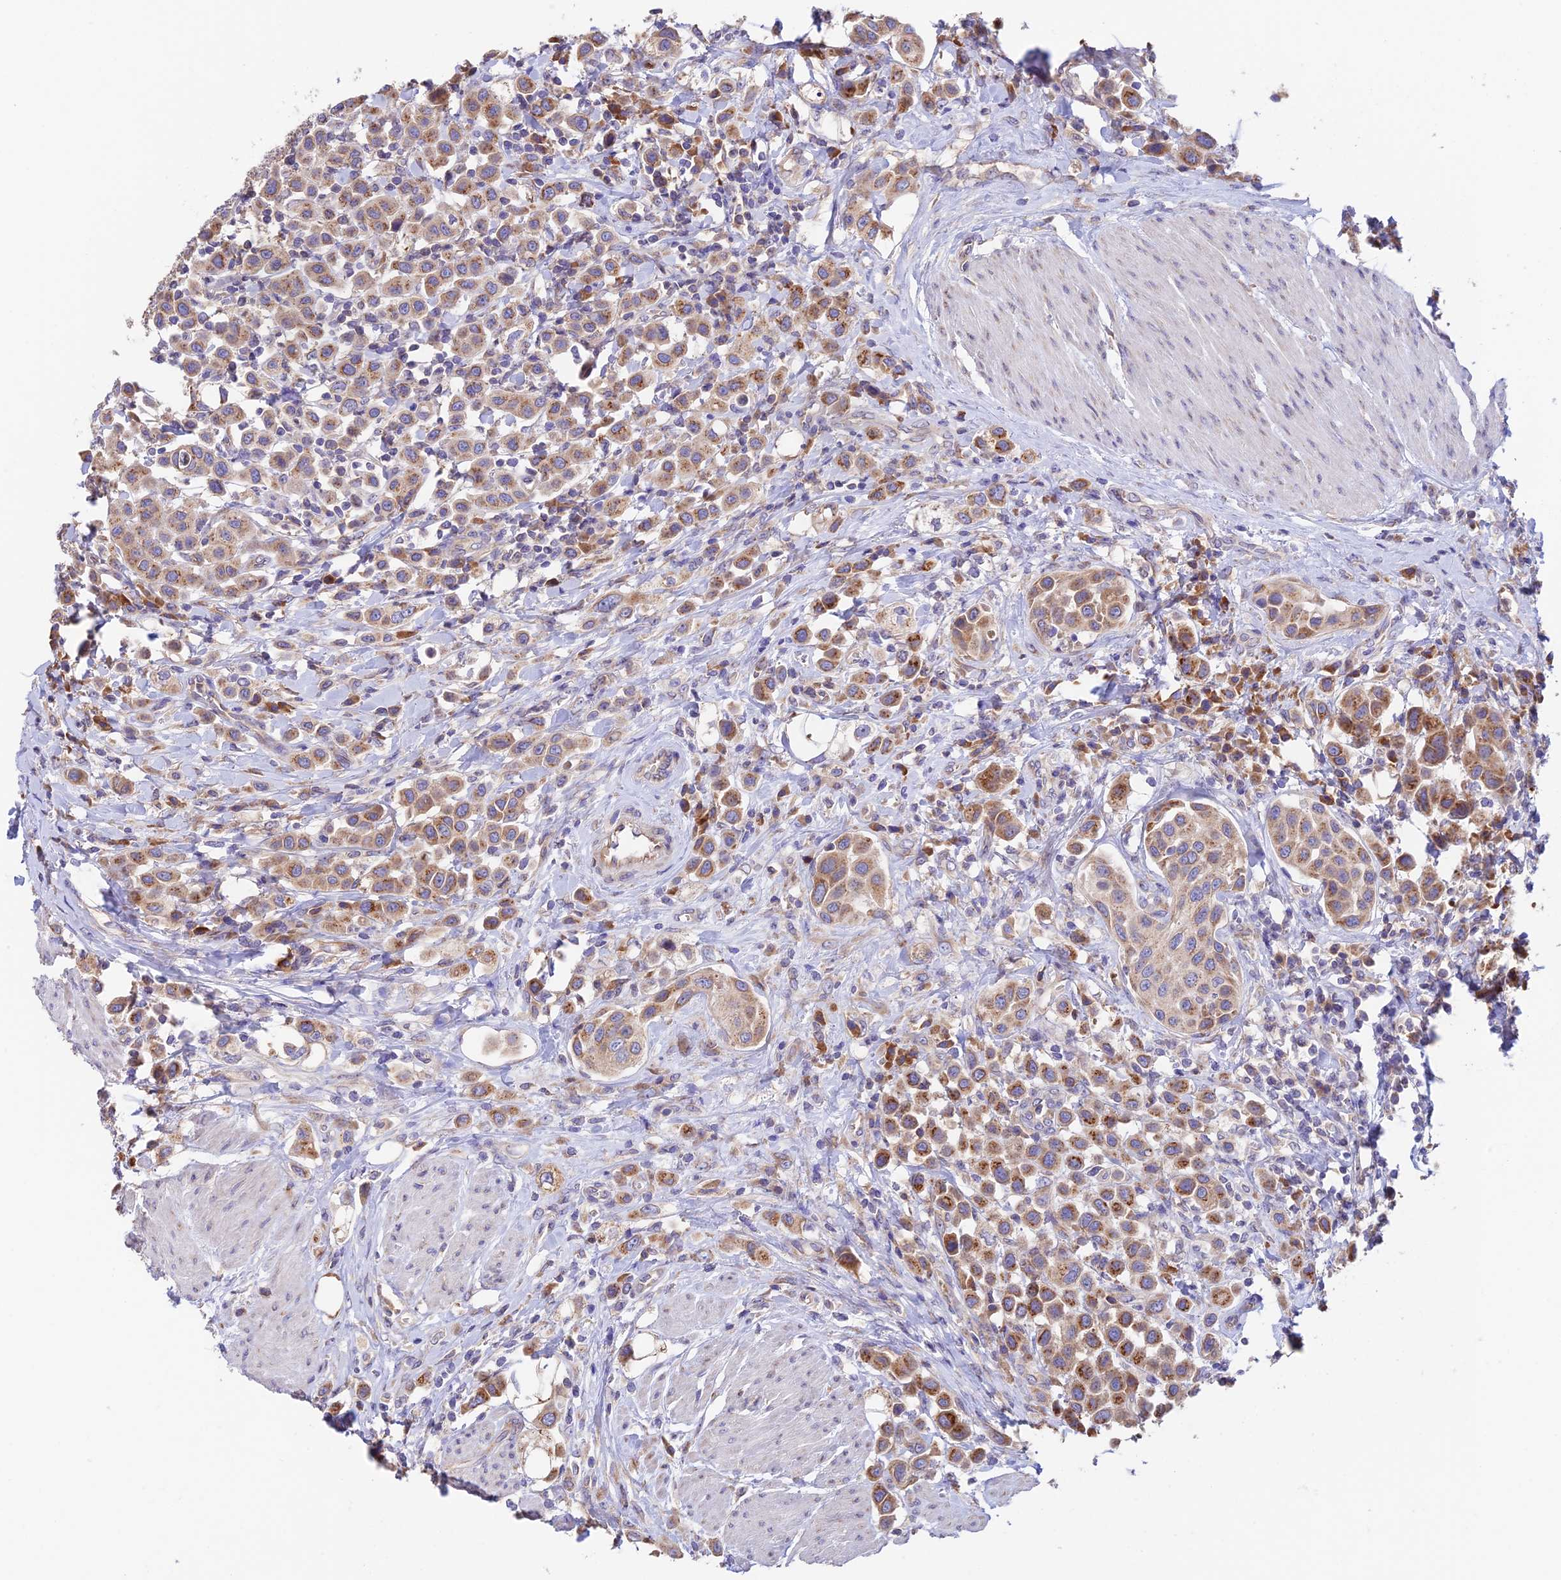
{"staining": {"intensity": "moderate", "quantity": ">75%", "location": "cytoplasmic/membranous"}, "tissue": "urothelial cancer", "cell_type": "Tumor cells", "image_type": "cancer", "snomed": [{"axis": "morphology", "description": "Urothelial carcinoma, High grade"}, {"axis": "topography", "description": "Urinary bladder"}], "caption": "The micrograph demonstrates staining of urothelial cancer, revealing moderate cytoplasmic/membranous protein expression (brown color) within tumor cells. The staining is performed using DAB brown chromogen to label protein expression. The nuclei are counter-stained blue using hematoxylin.", "gene": "EMC3", "patient": {"sex": "male", "age": 50}}